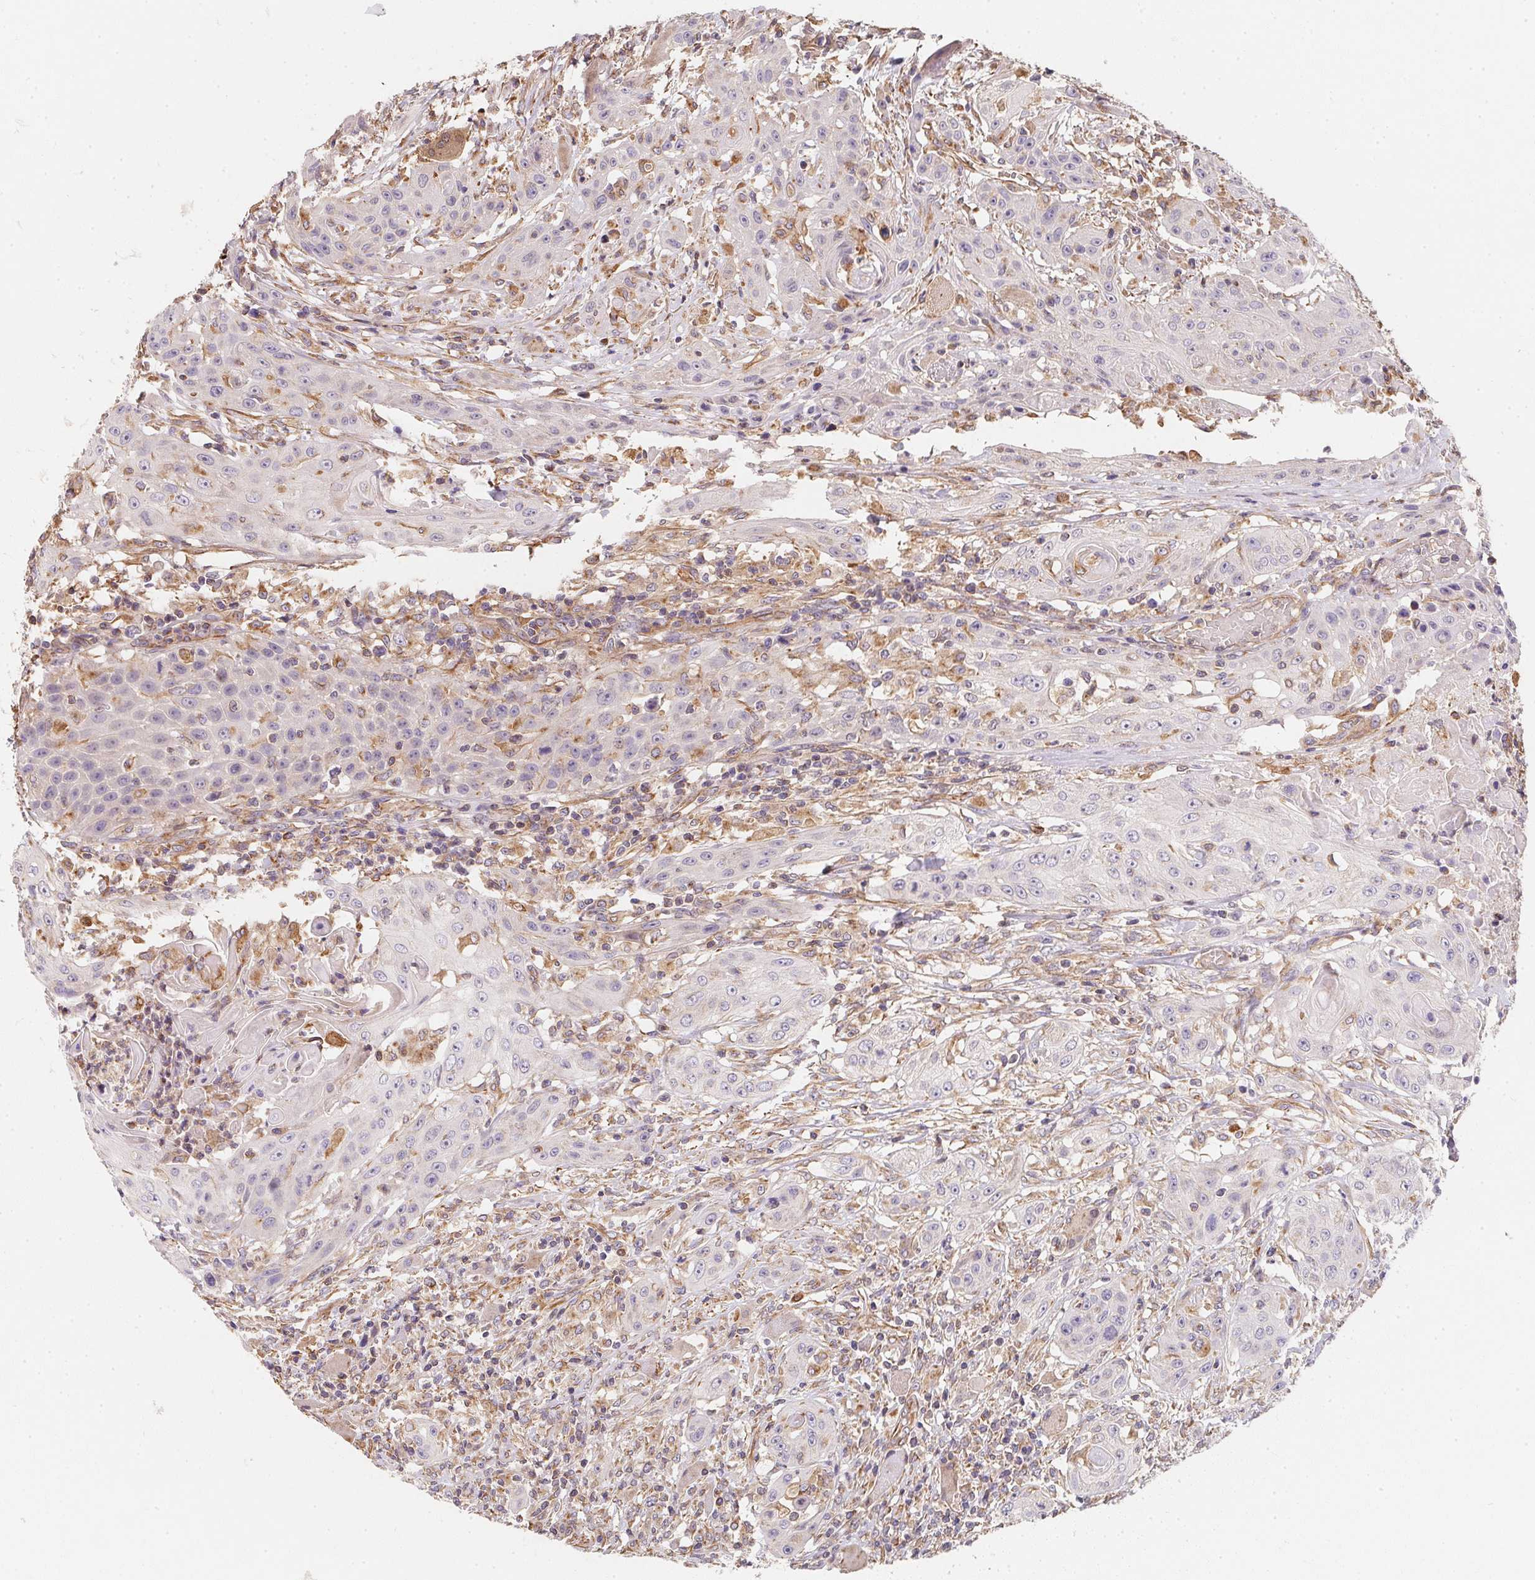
{"staining": {"intensity": "negative", "quantity": "none", "location": "none"}, "tissue": "head and neck cancer", "cell_type": "Tumor cells", "image_type": "cancer", "snomed": [{"axis": "morphology", "description": "Squamous cell carcinoma, NOS"}, {"axis": "topography", "description": "Oral tissue"}, {"axis": "topography", "description": "Head-Neck"}, {"axis": "topography", "description": "Neck, NOS"}], "caption": "A high-resolution histopathology image shows immunohistochemistry staining of head and neck cancer, which reveals no significant staining in tumor cells.", "gene": "TBKBP1", "patient": {"sex": "female", "age": 55}}